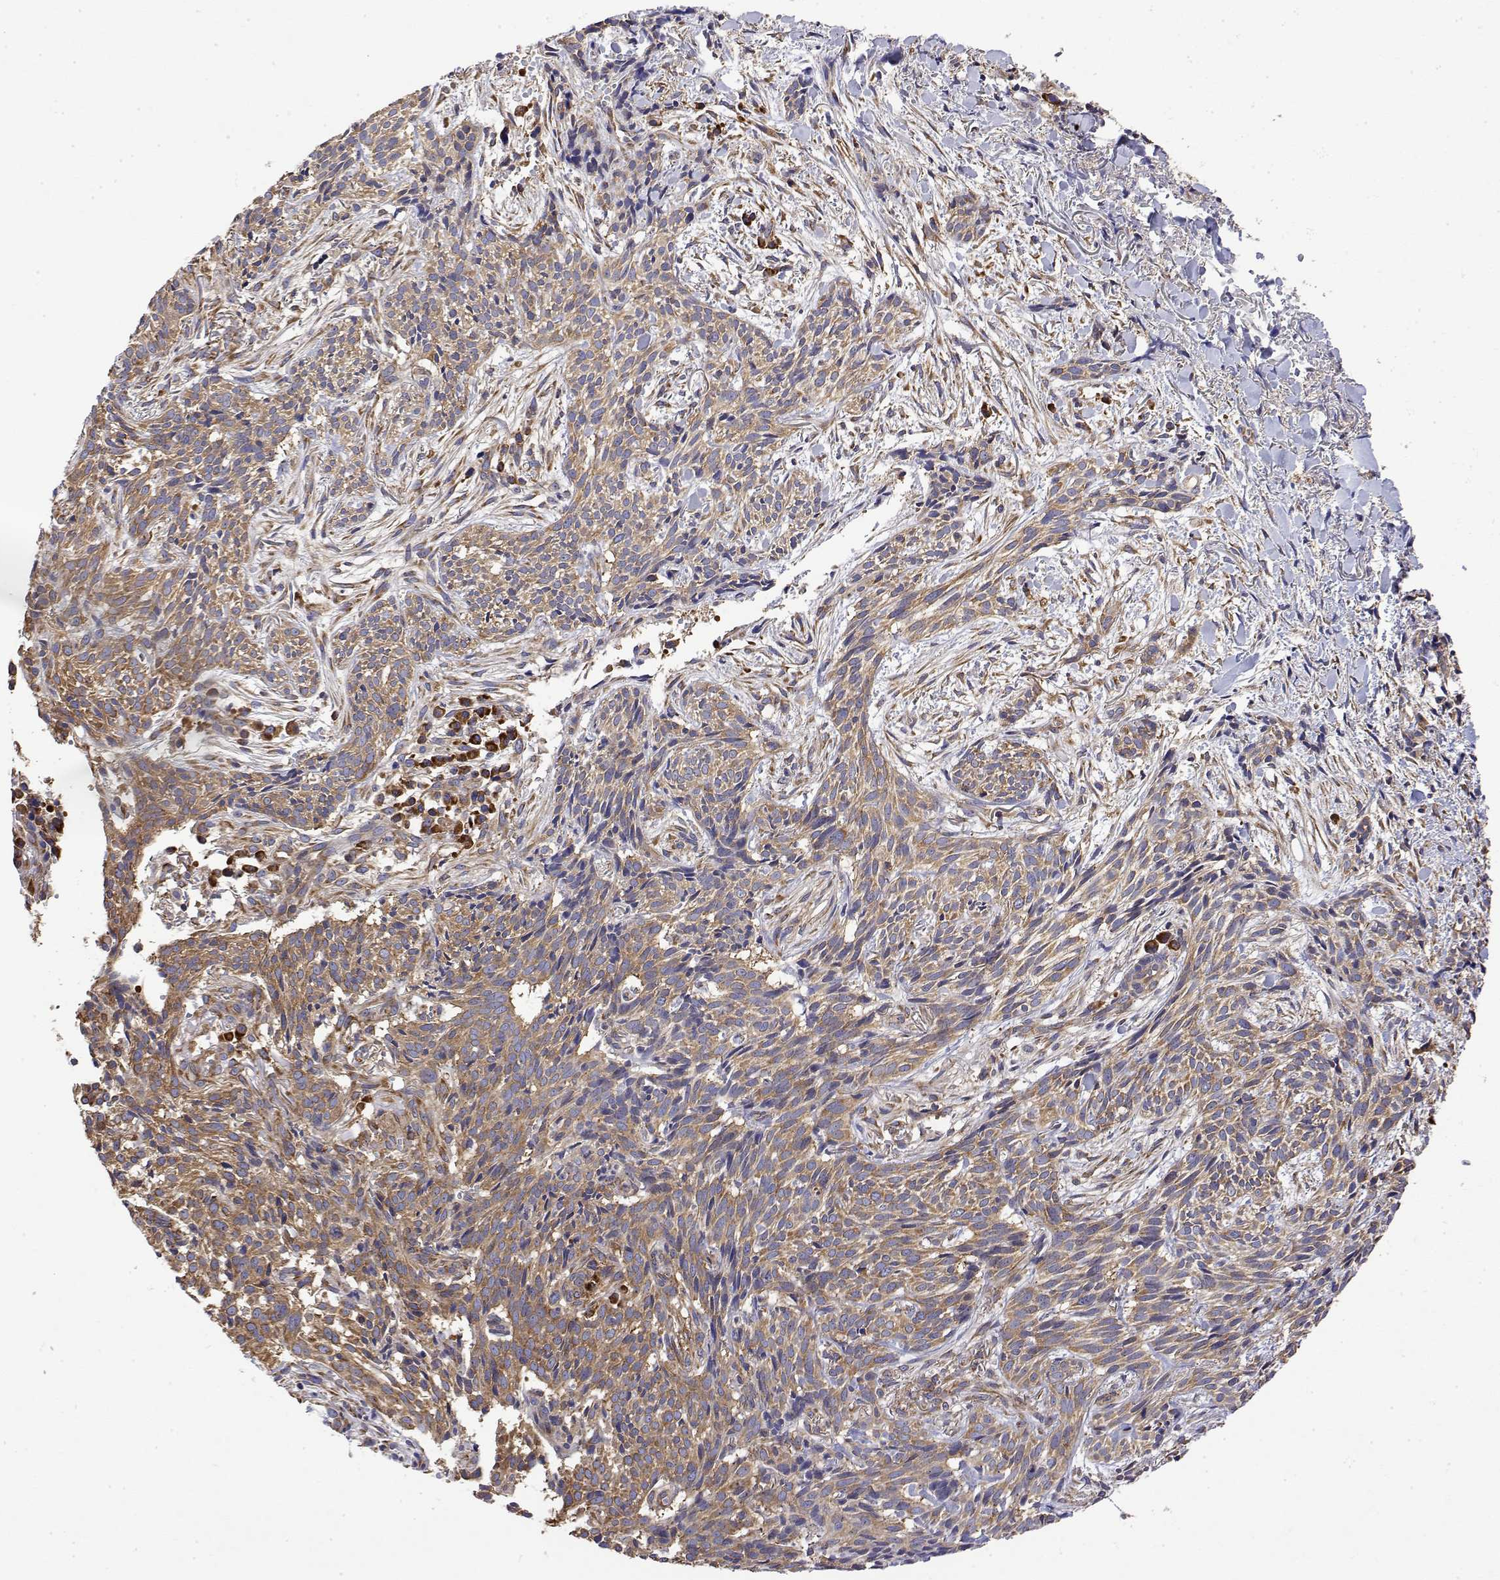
{"staining": {"intensity": "moderate", "quantity": ">75%", "location": "cytoplasmic/membranous"}, "tissue": "skin cancer", "cell_type": "Tumor cells", "image_type": "cancer", "snomed": [{"axis": "morphology", "description": "Basal cell carcinoma"}, {"axis": "topography", "description": "Skin"}], "caption": "IHC image of human skin basal cell carcinoma stained for a protein (brown), which shows medium levels of moderate cytoplasmic/membranous staining in about >75% of tumor cells.", "gene": "EEF1G", "patient": {"sex": "male", "age": 71}}